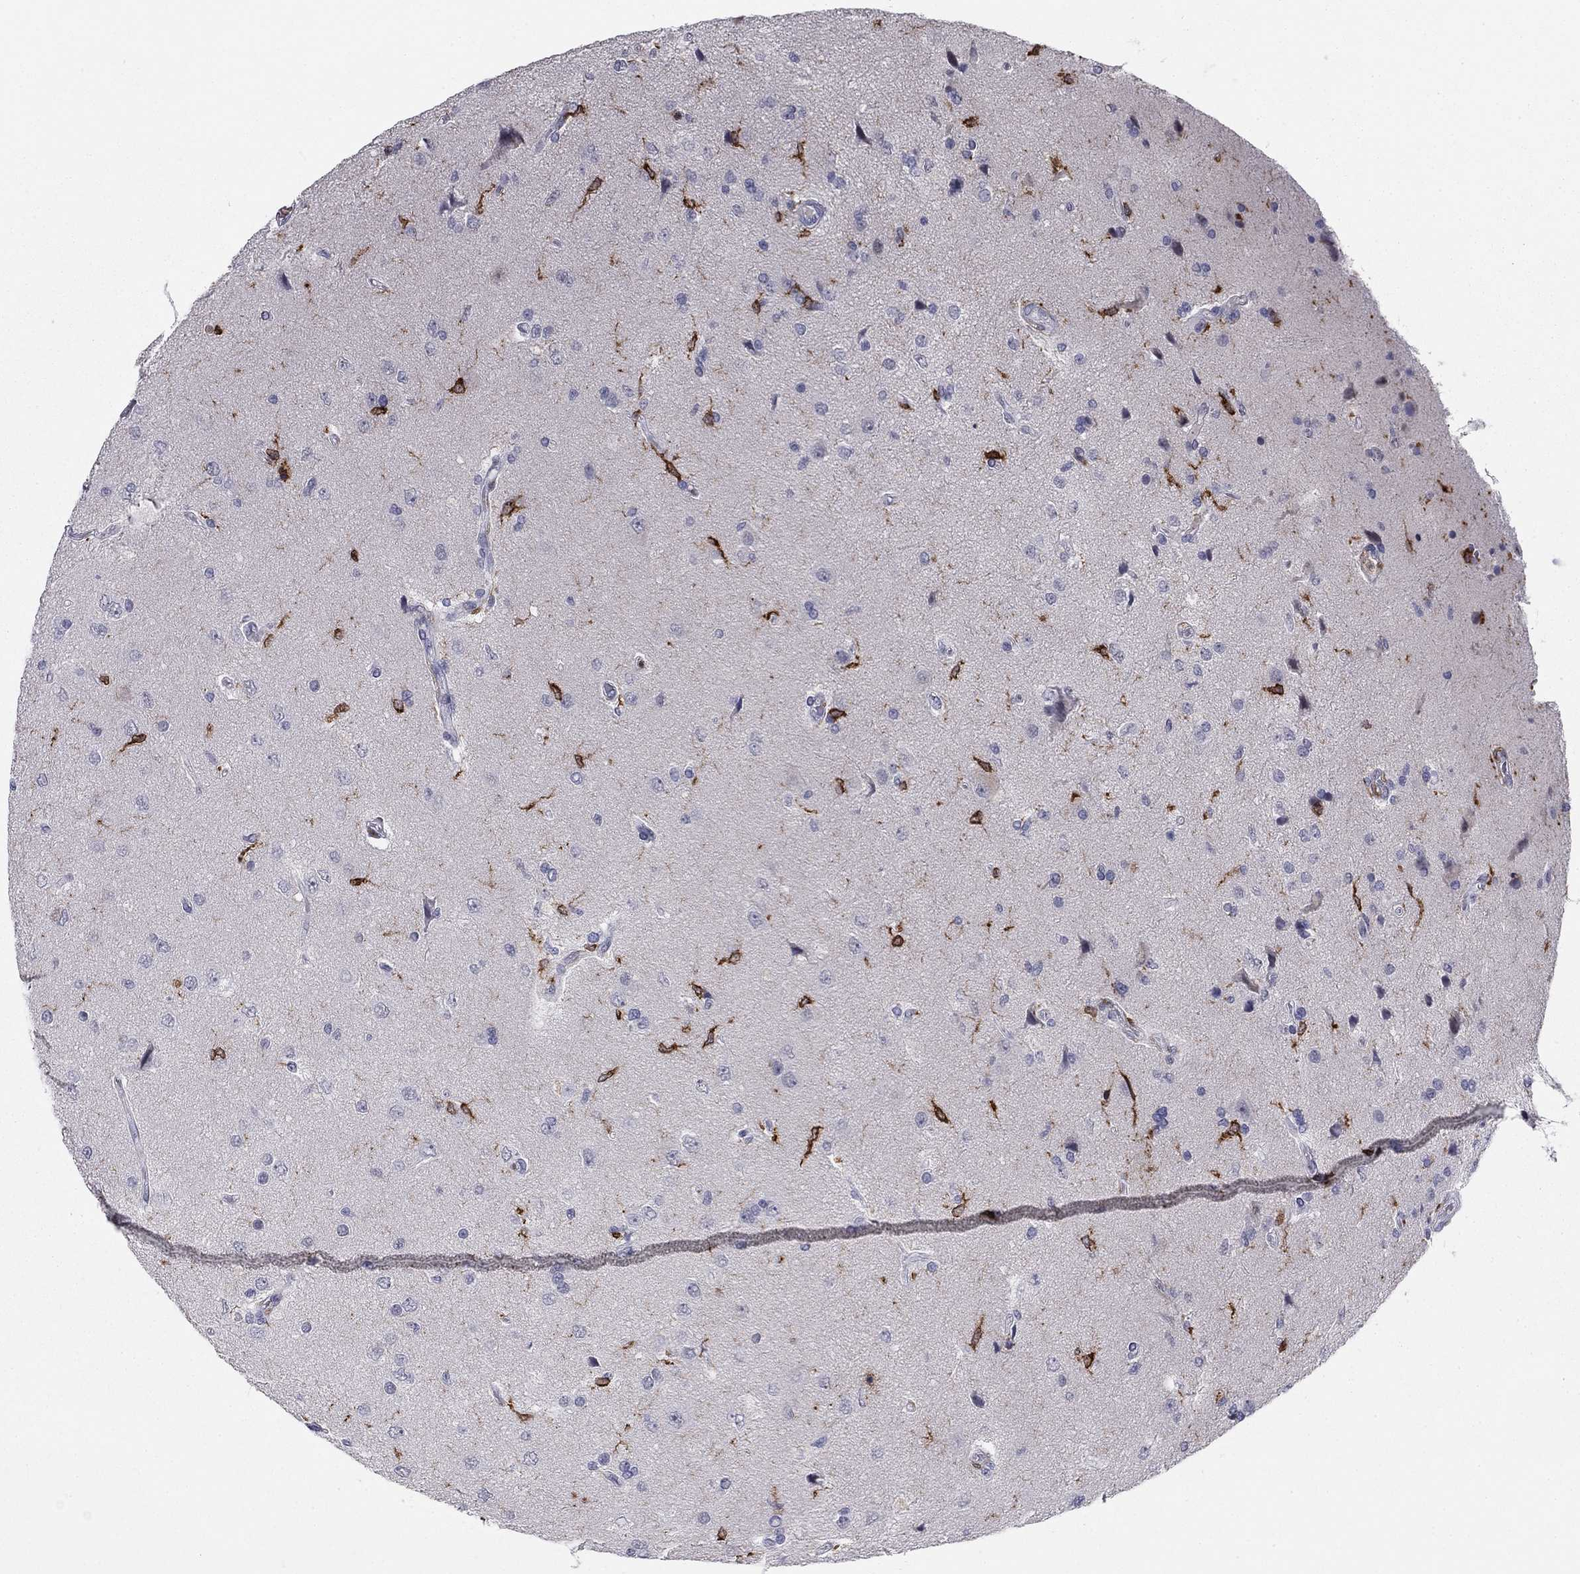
{"staining": {"intensity": "negative", "quantity": "none", "location": "none"}, "tissue": "glioma", "cell_type": "Tumor cells", "image_type": "cancer", "snomed": [{"axis": "morphology", "description": "Glioma, malignant, High grade"}, {"axis": "topography", "description": "Brain"}], "caption": "Glioma stained for a protein using immunohistochemistry (IHC) demonstrates no expression tumor cells.", "gene": "PLCB2", "patient": {"sex": "male", "age": 56}}